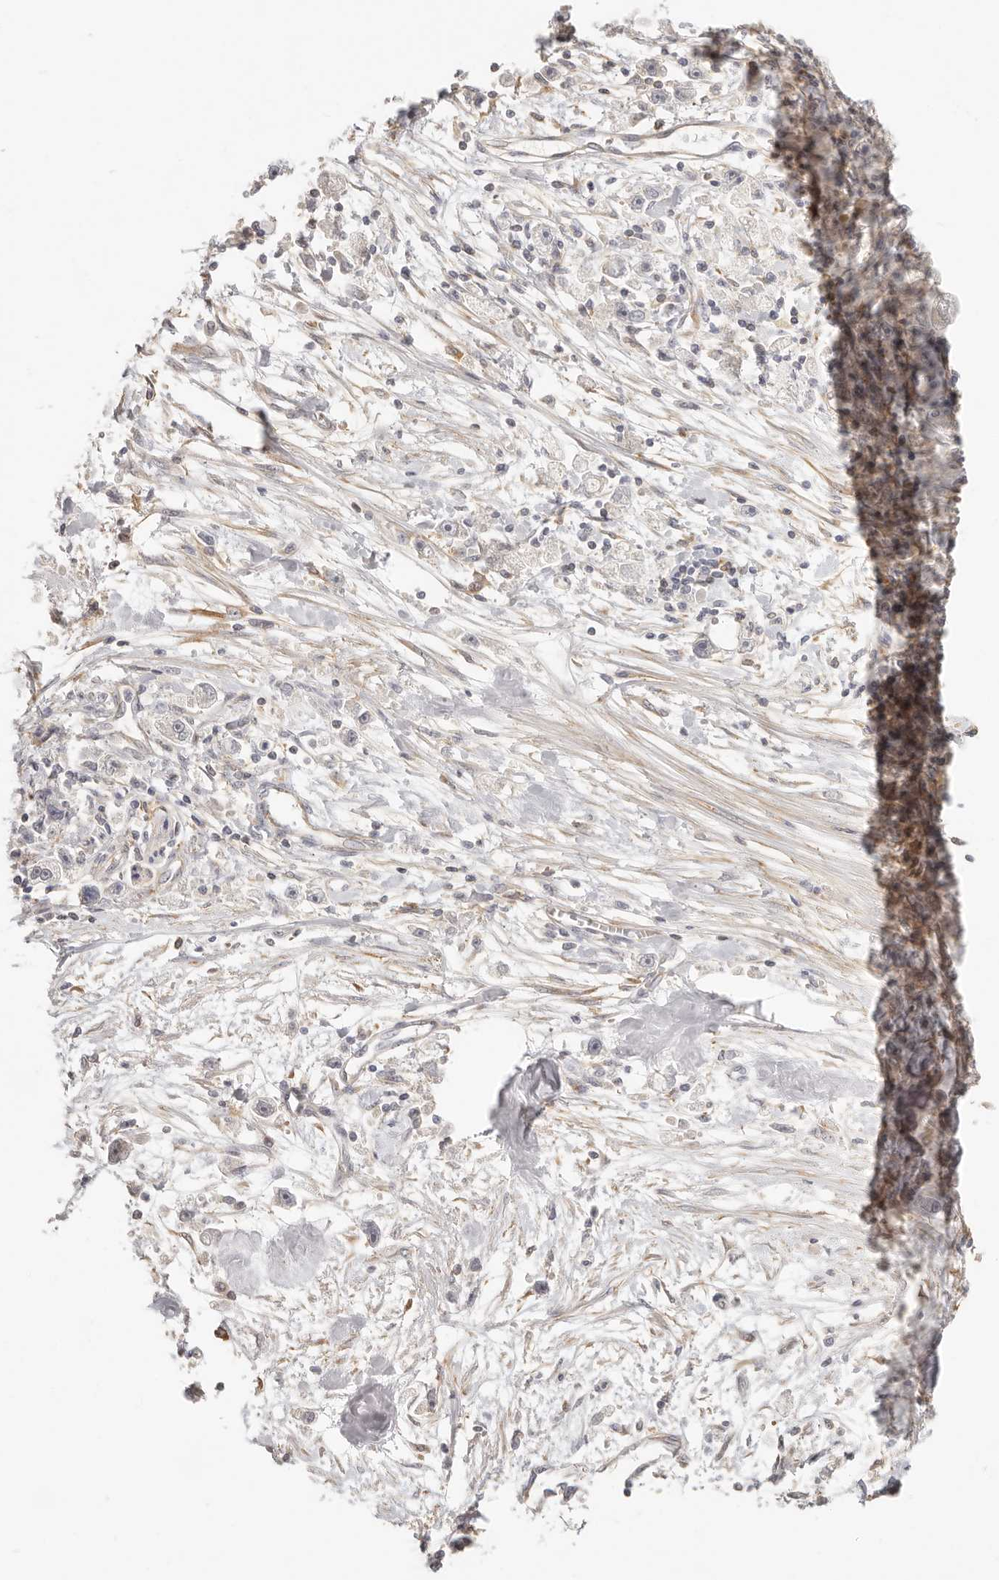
{"staining": {"intensity": "negative", "quantity": "none", "location": "none"}, "tissue": "stomach cancer", "cell_type": "Tumor cells", "image_type": "cancer", "snomed": [{"axis": "morphology", "description": "Adenocarcinoma, NOS"}, {"axis": "topography", "description": "Stomach"}], "caption": "Tumor cells show no significant protein staining in stomach cancer. (DAB (3,3'-diaminobenzidine) IHC with hematoxylin counter stain).", "gene": "DTNBP1", "patient": {"sex": "female", "age": 59}}